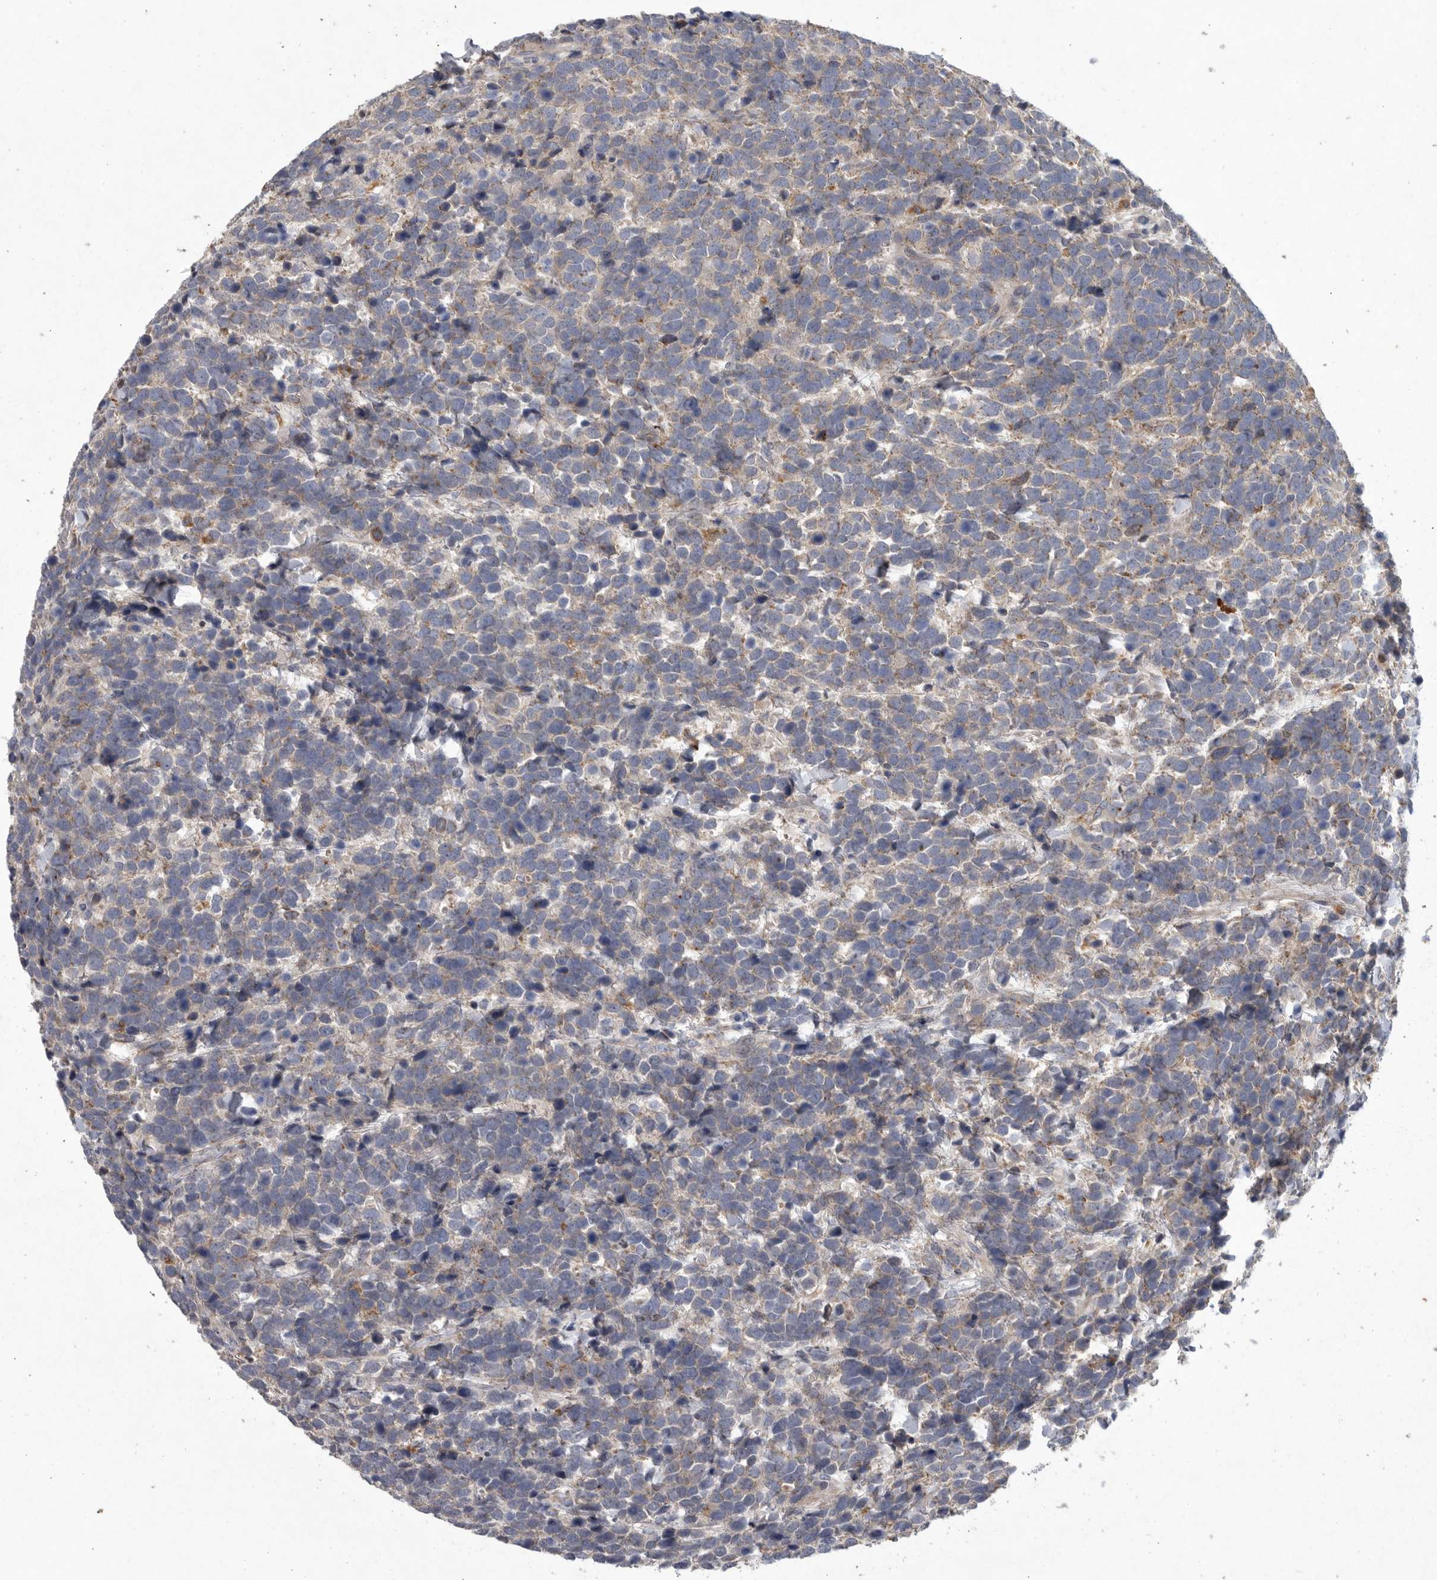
{"staining": {"intensity": "weak", "quantity": "<25%", "location": "cytoplasmic/membranous"}, "tissue": "urothelial cancer", "cell_type": "Tumor cells", "image_type": "cancer", "snomed": [{"axis": "morphology", "description": "Urothelial carcinoma, High grade"}, {"axis": "topography", "description": "Urinary bladder"}], "caption": "Immunohistochemical staining of urothelial cancer demonstrates no significant expression in tumor cells.", "gene": "LAMTOR3", "patient": {"sex": "female", "age": 82}}